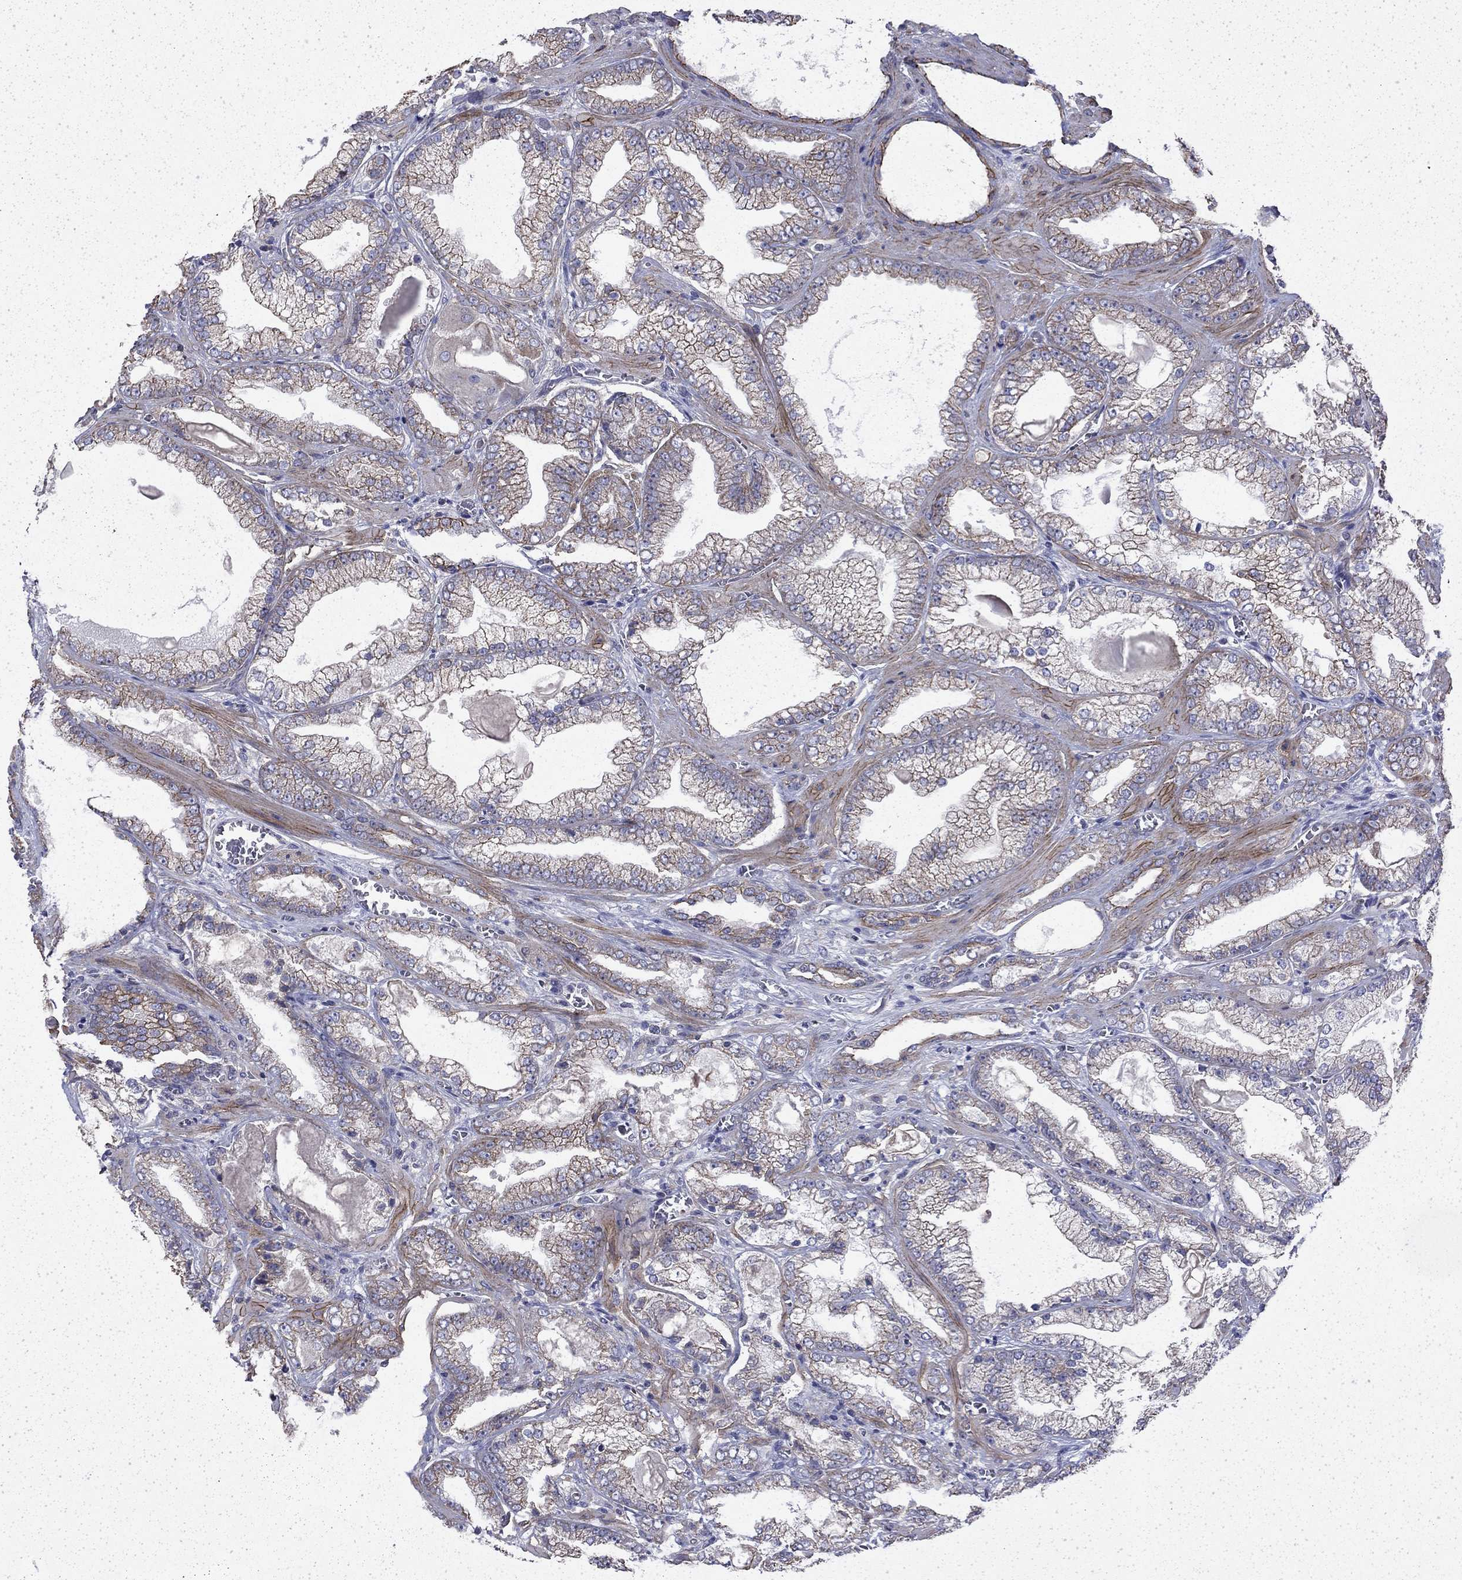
{"staining": {"intensity": "moderate", "quantity": "<25%", "location": "cytoplasmic/membranous"}, "tissue": "prostate cancer", "cell_type": "Tumor cells", "image_type": "cancer", "snomed": [{"axis": "morphology", "description": "Adenocarcinoma, Low grade"}, {"axis": "topography", "description": "Prostate"}], "caption": "Human prostate cancer stained for a protein (brown) exhibits moderate cytoplasmic/membranous positive expression in approximately <25% of tumor cells.", "gene": "DTNA", "patient": {"sex": "male", "age": 57}}